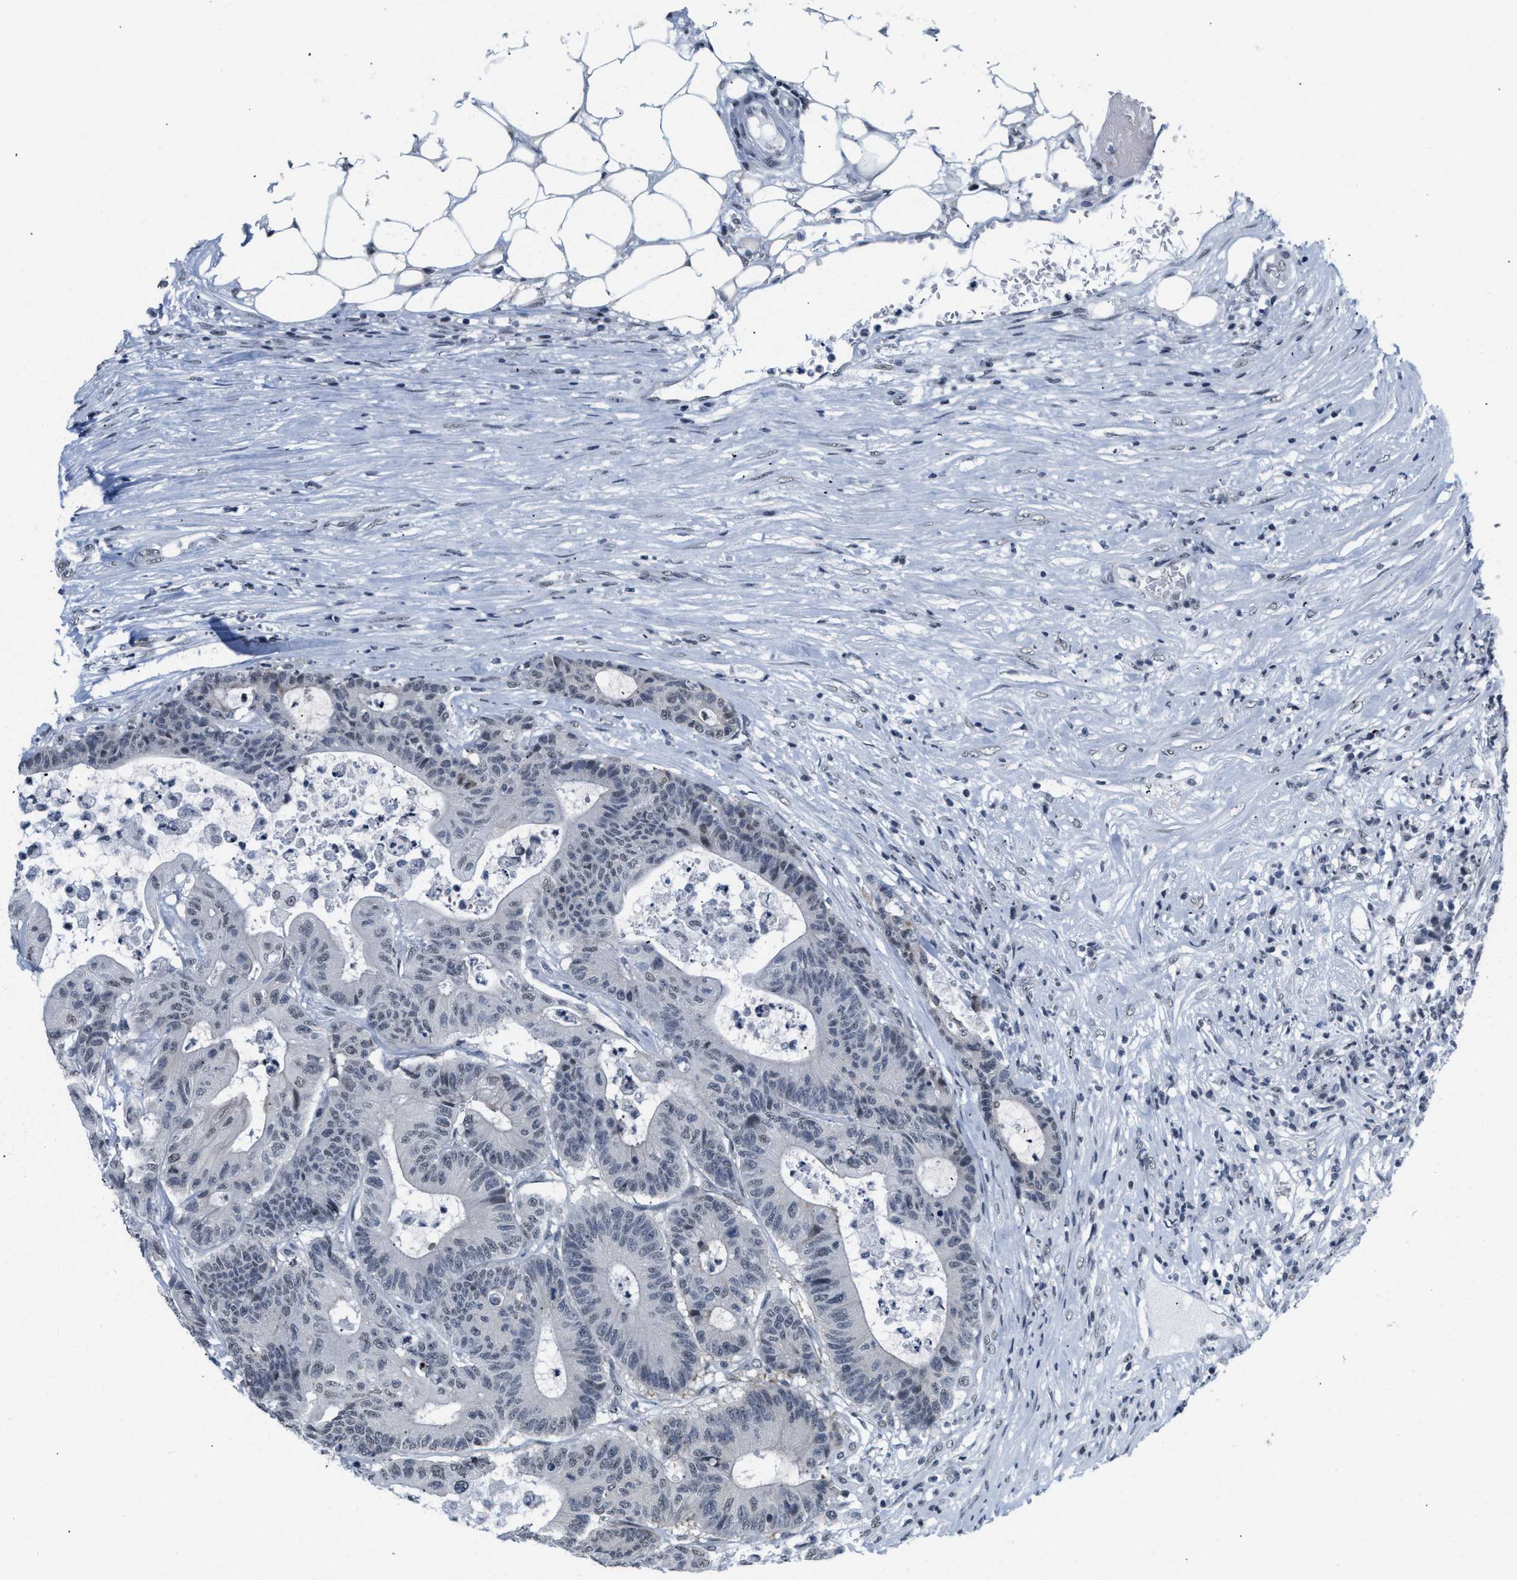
{"staining": {"intensity": "negative", "quantity": "none", "location": "none"}, "tissue": "colorectal cancer", "cell_type": "Tumor cells", "image_type": "cancer", "snomed": [{"axis": "morphology", "description": "Adenocarcinoma, NOS"}, {"axis": "topography", "description": "Colon"}], "caption": "This micrograph is of colorectal cancer stained with immunohistochemistry (IHC) to label a protein in brown with the nuclei are counter-stained blue. There is no staining in tumor cells.", "gene": "RAF1", "patient": {"sex": "female", "age": 84}}